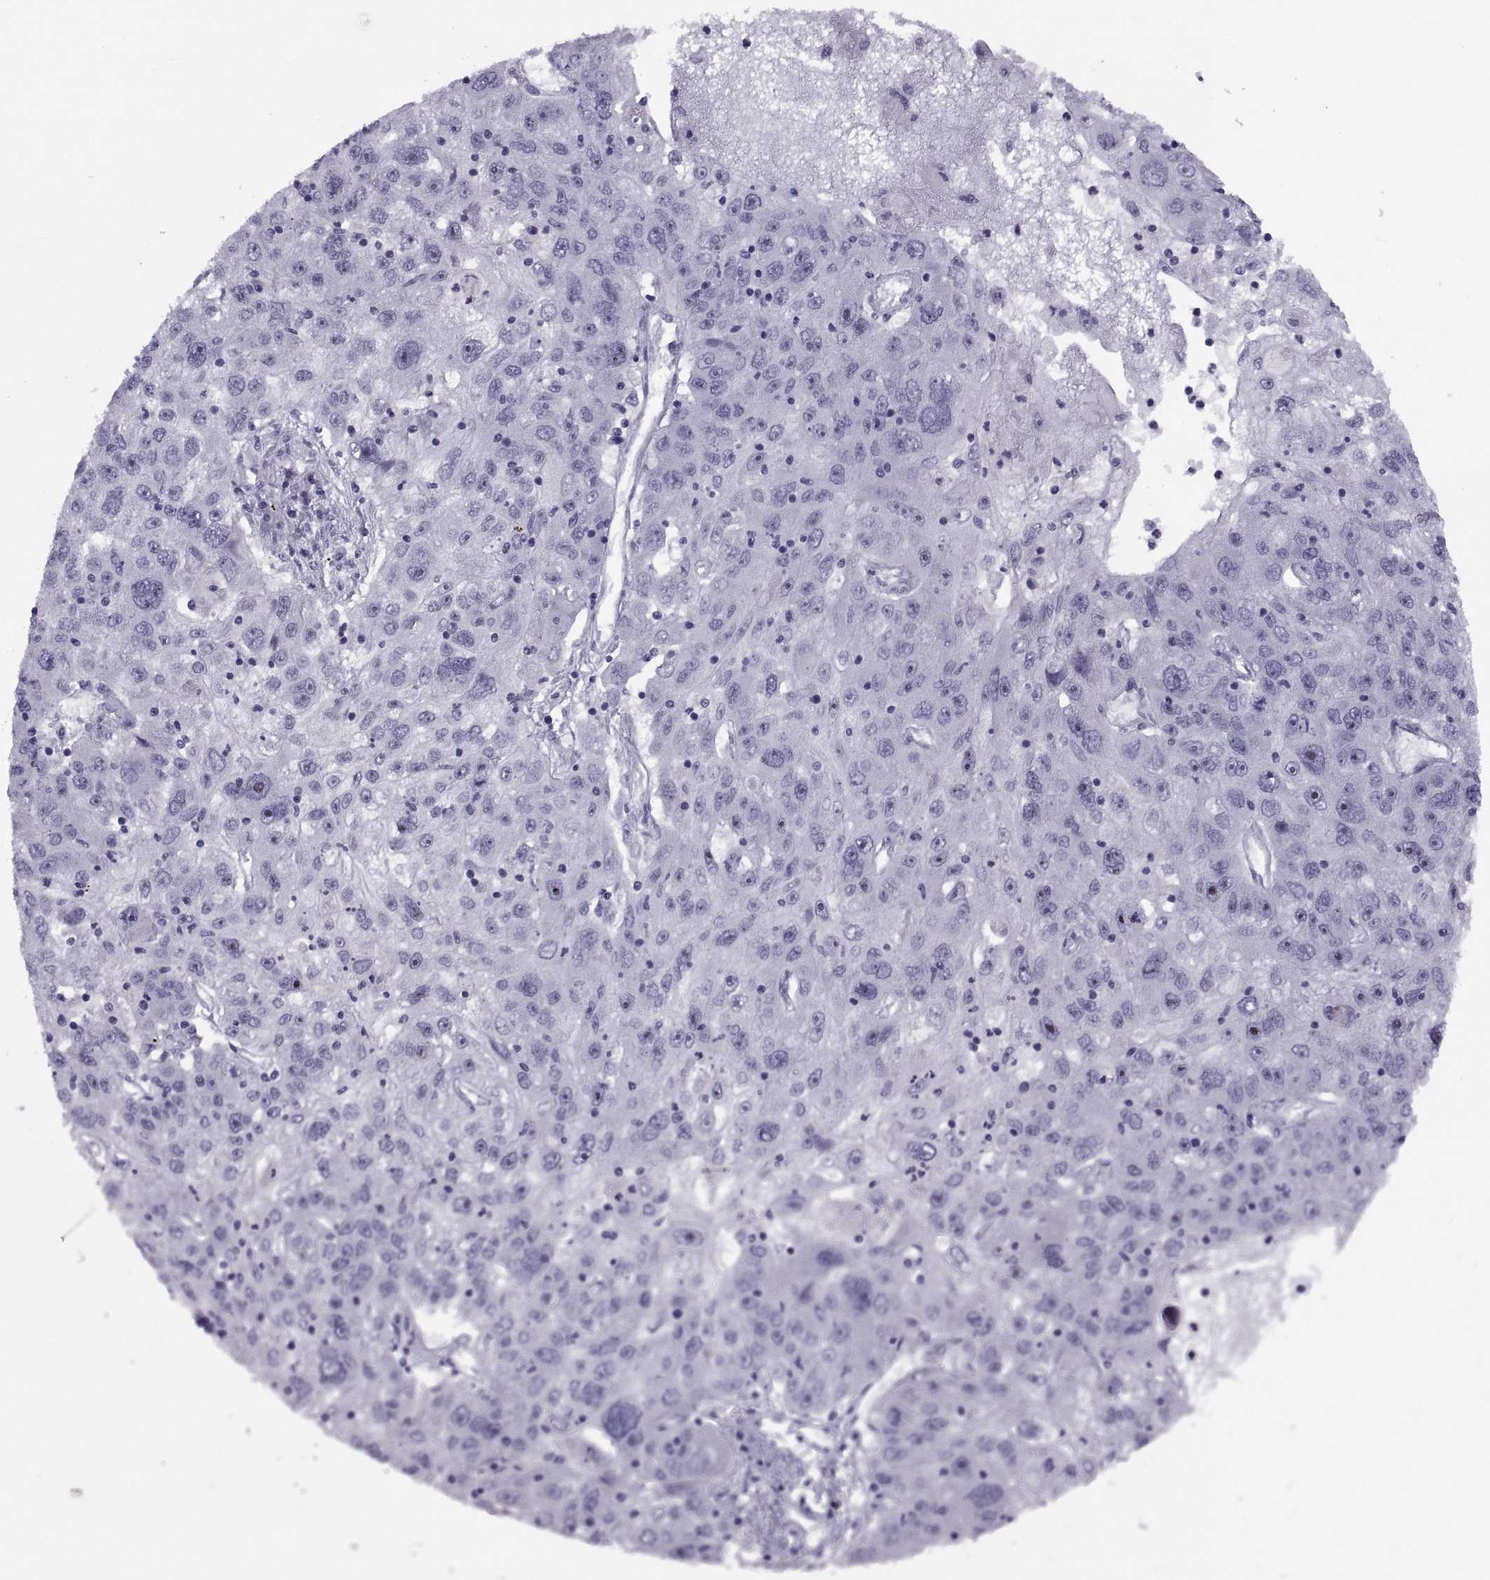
{"staining": {"intensity": "negative", "quantity": "none", "location": "none"}, "tissue": "stomach cancer", "cell_type": "Tumor cells", "image_type": "cancer", "snomed": [{"axis": "morphology", "description": "Adenocarcinoma, NOS"}, {"axis": "topography", "description": "Stomach"}], "caption": "This is a histopathology image of IHC staining of stomach cancer, which shows no staining in tumor cells. The staining is performed using DAB (3,3'-diaminobenzidine) brown chromogen with nuclei counter-stained in using hematoxylin.", "gene": "TMEM158", "patient": {"sex": "male", "age": 56}}